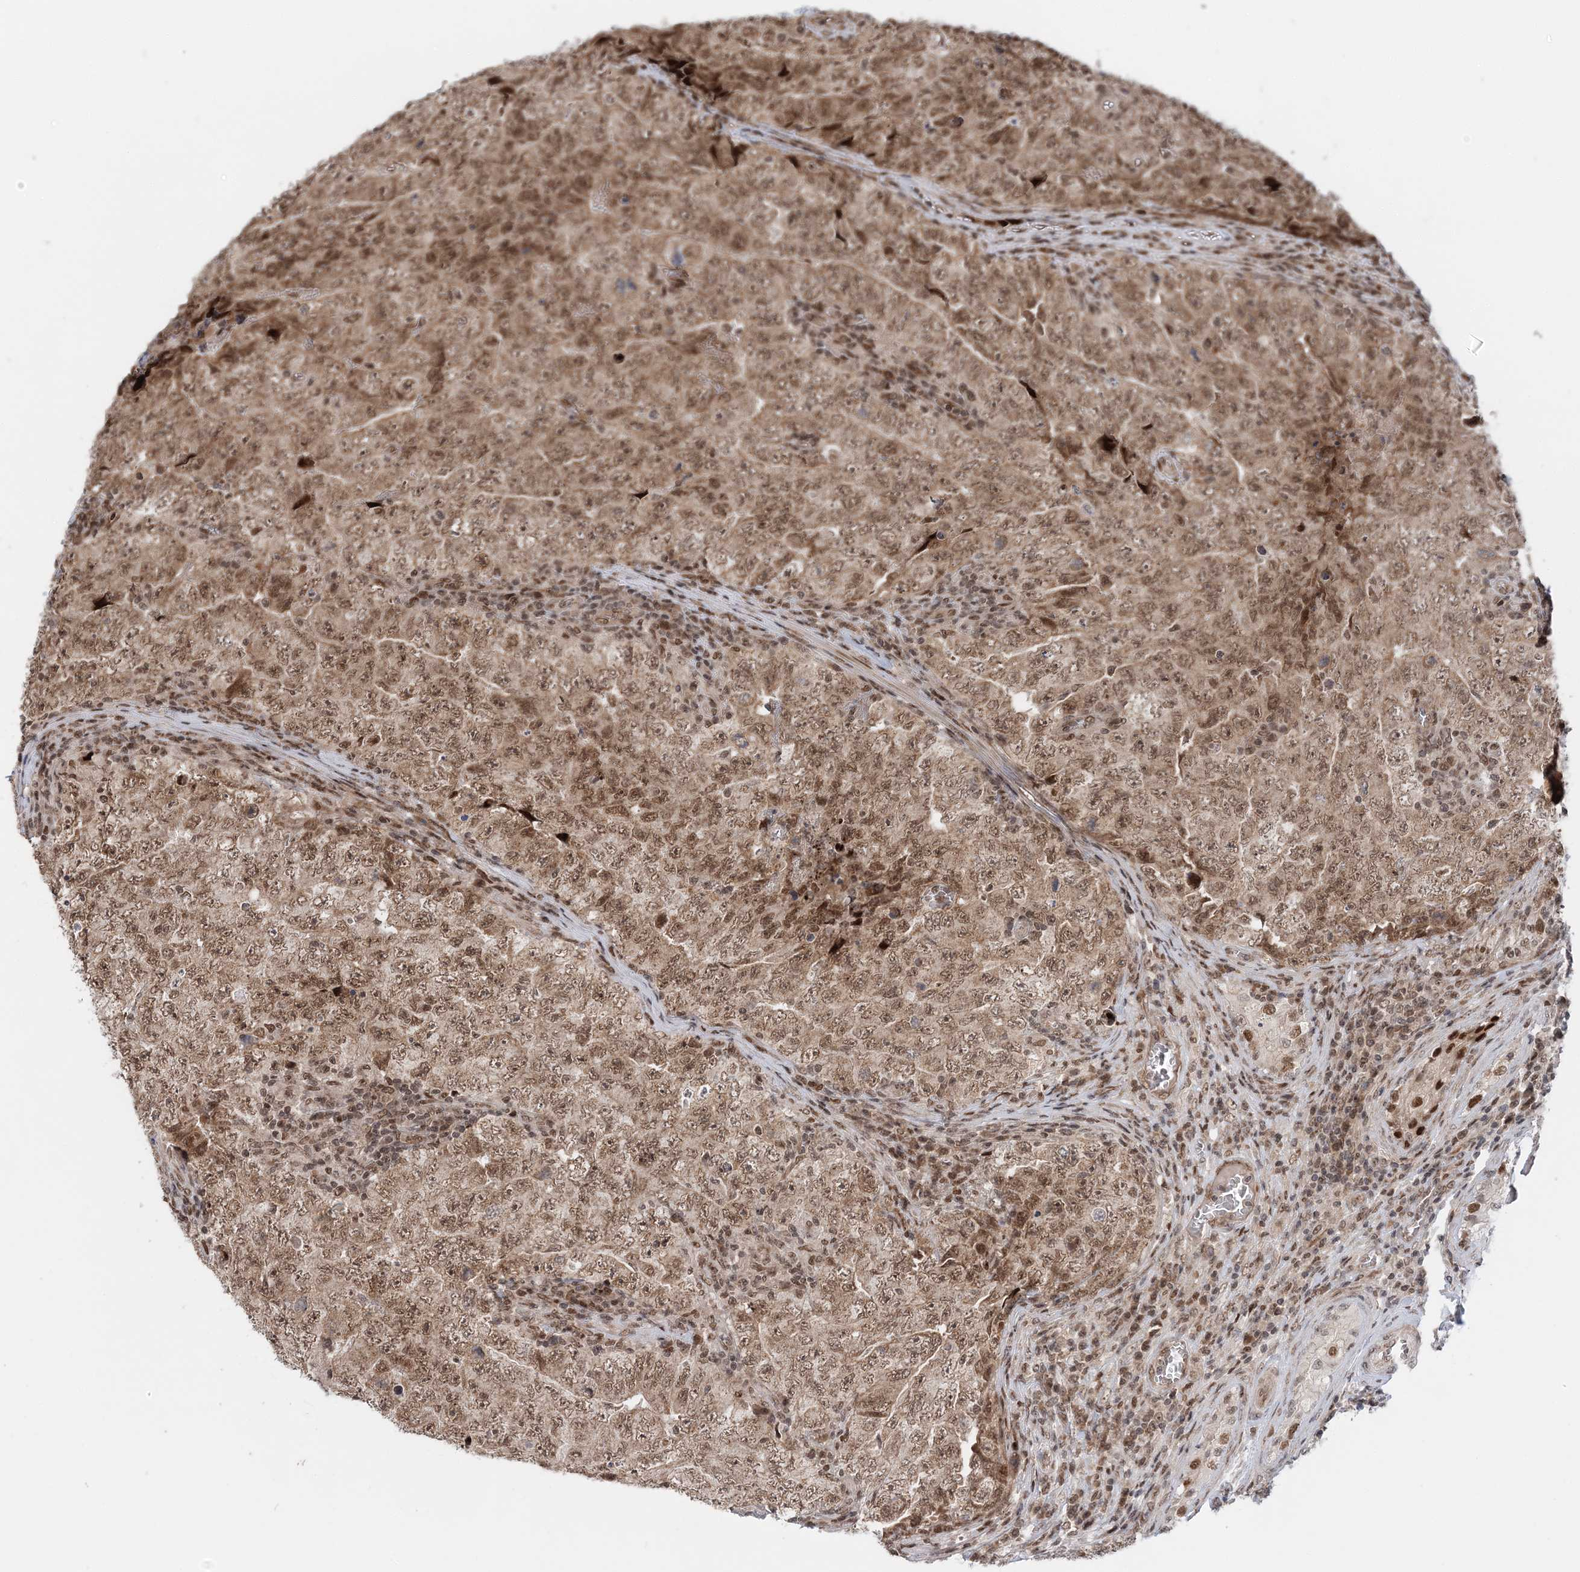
{"staining": {"intensity": "moderate", "quantity": ">75%", "location": "nuclear"}, "tissue": "testis cancer", "cell_type": "Tumor cells", "image_type": "cancer", "snomed": [{"axis": "morphology", "description": "Carcinoma, Embryonal, NOS"}, {"axis": "topography", "description": "Testis"}], "caption": "Human embryonal carcinoma (testis) stained for a protein (brown) reveals moderate nuclear positive positivity in about >75% of tumor cells.", "gene": "NOA1", "patient": {"sex": "male", "age": 26}}